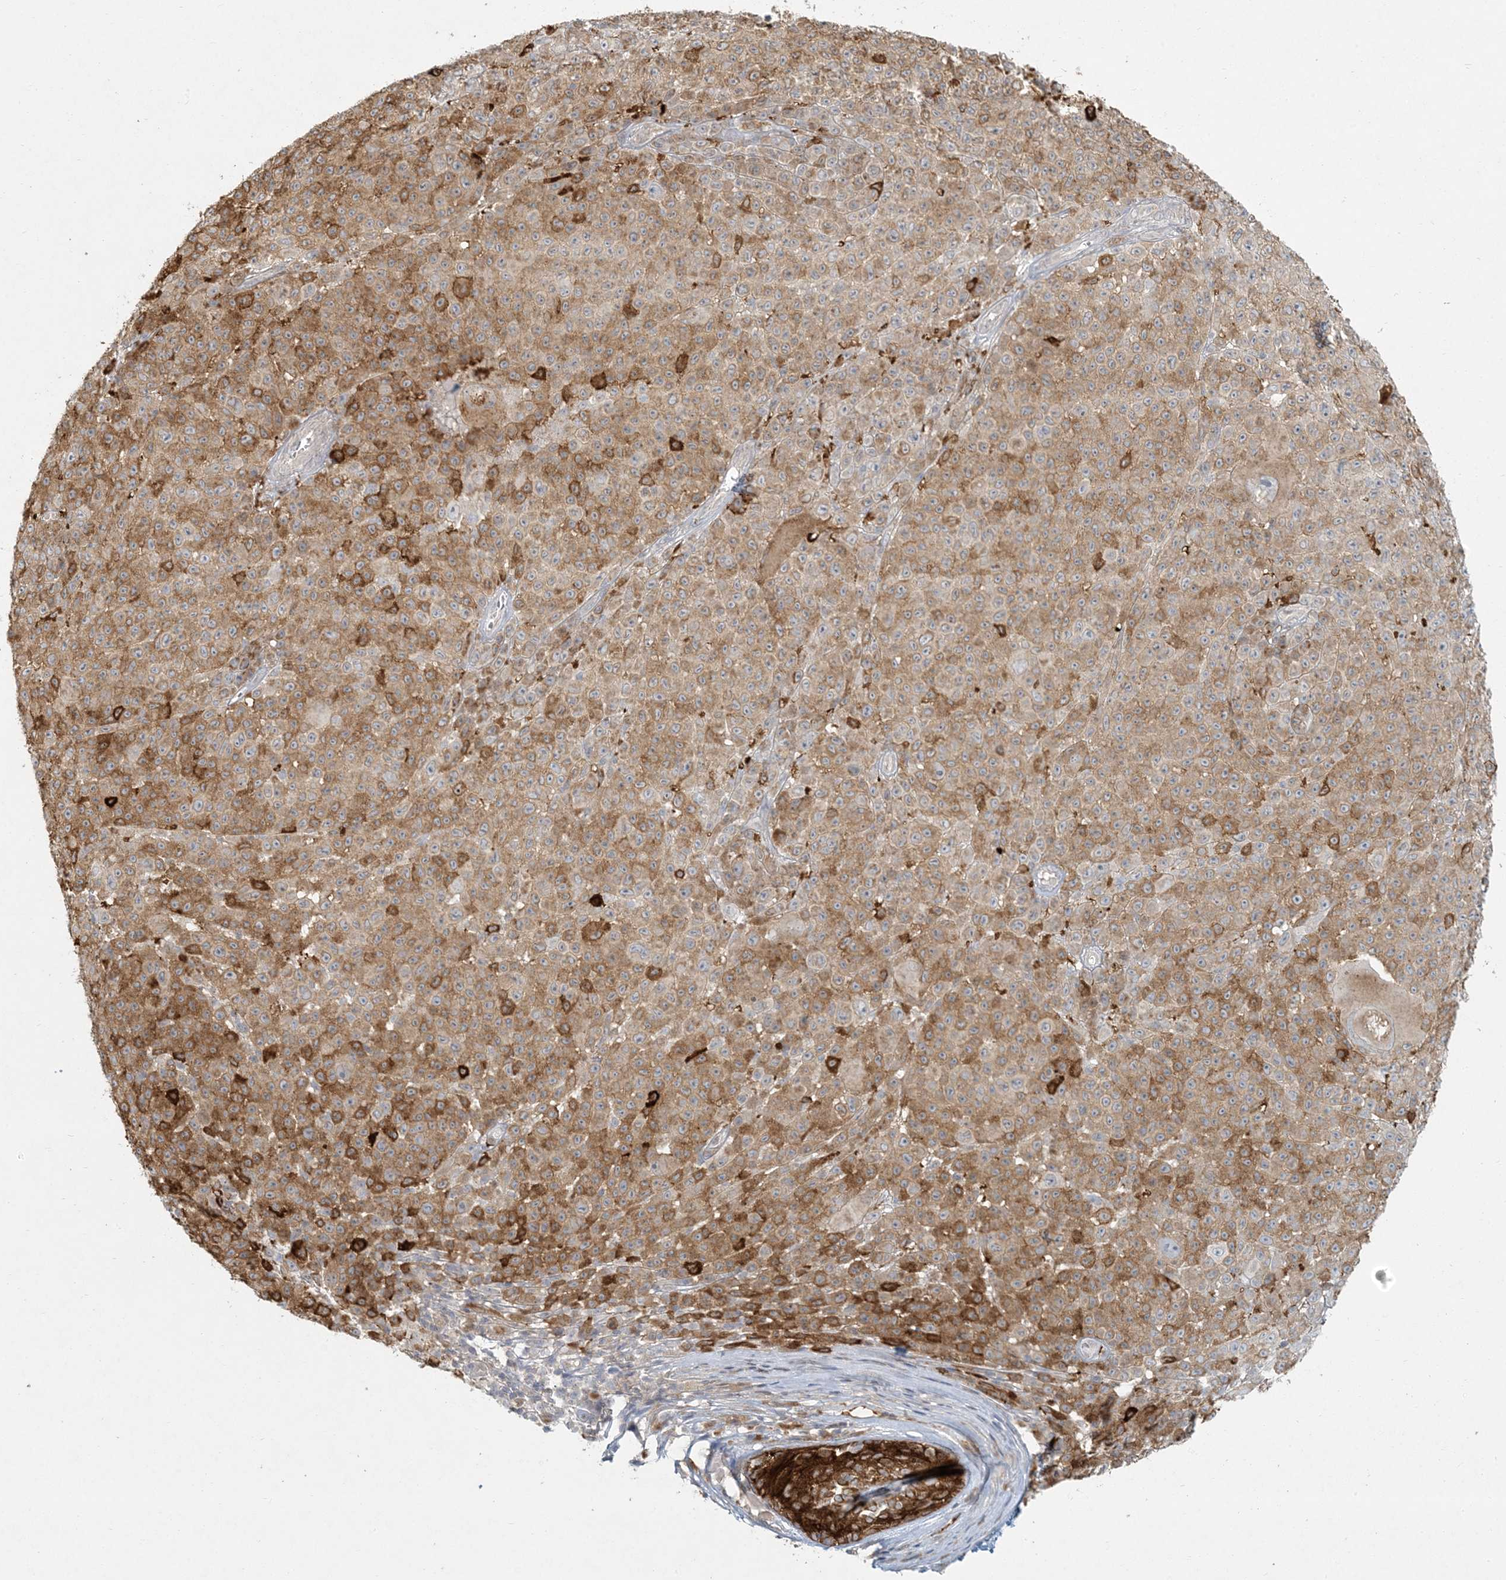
{"staining": {"intensity": "moderate", "quantity": ">75%", "location": "cytoplasmic/membranous"}, "tissue": "melanoma", "cell_type": "Tumor cells", "image_type": "cancer", "snomed": [{"axis": "morphology", "description": "Malignant melanoma, NOS"}, {"axis": "topography", "description": "Skin"}], "caption": "Immunohistochemistry (IHC) of malignant melanoma demonstrates medium levels of moderate cytoplasmic/membranous positivity in about >75% of tumor cells.", "gene": "BCORL1", "patient": {"sex": "female", "age": 94}}